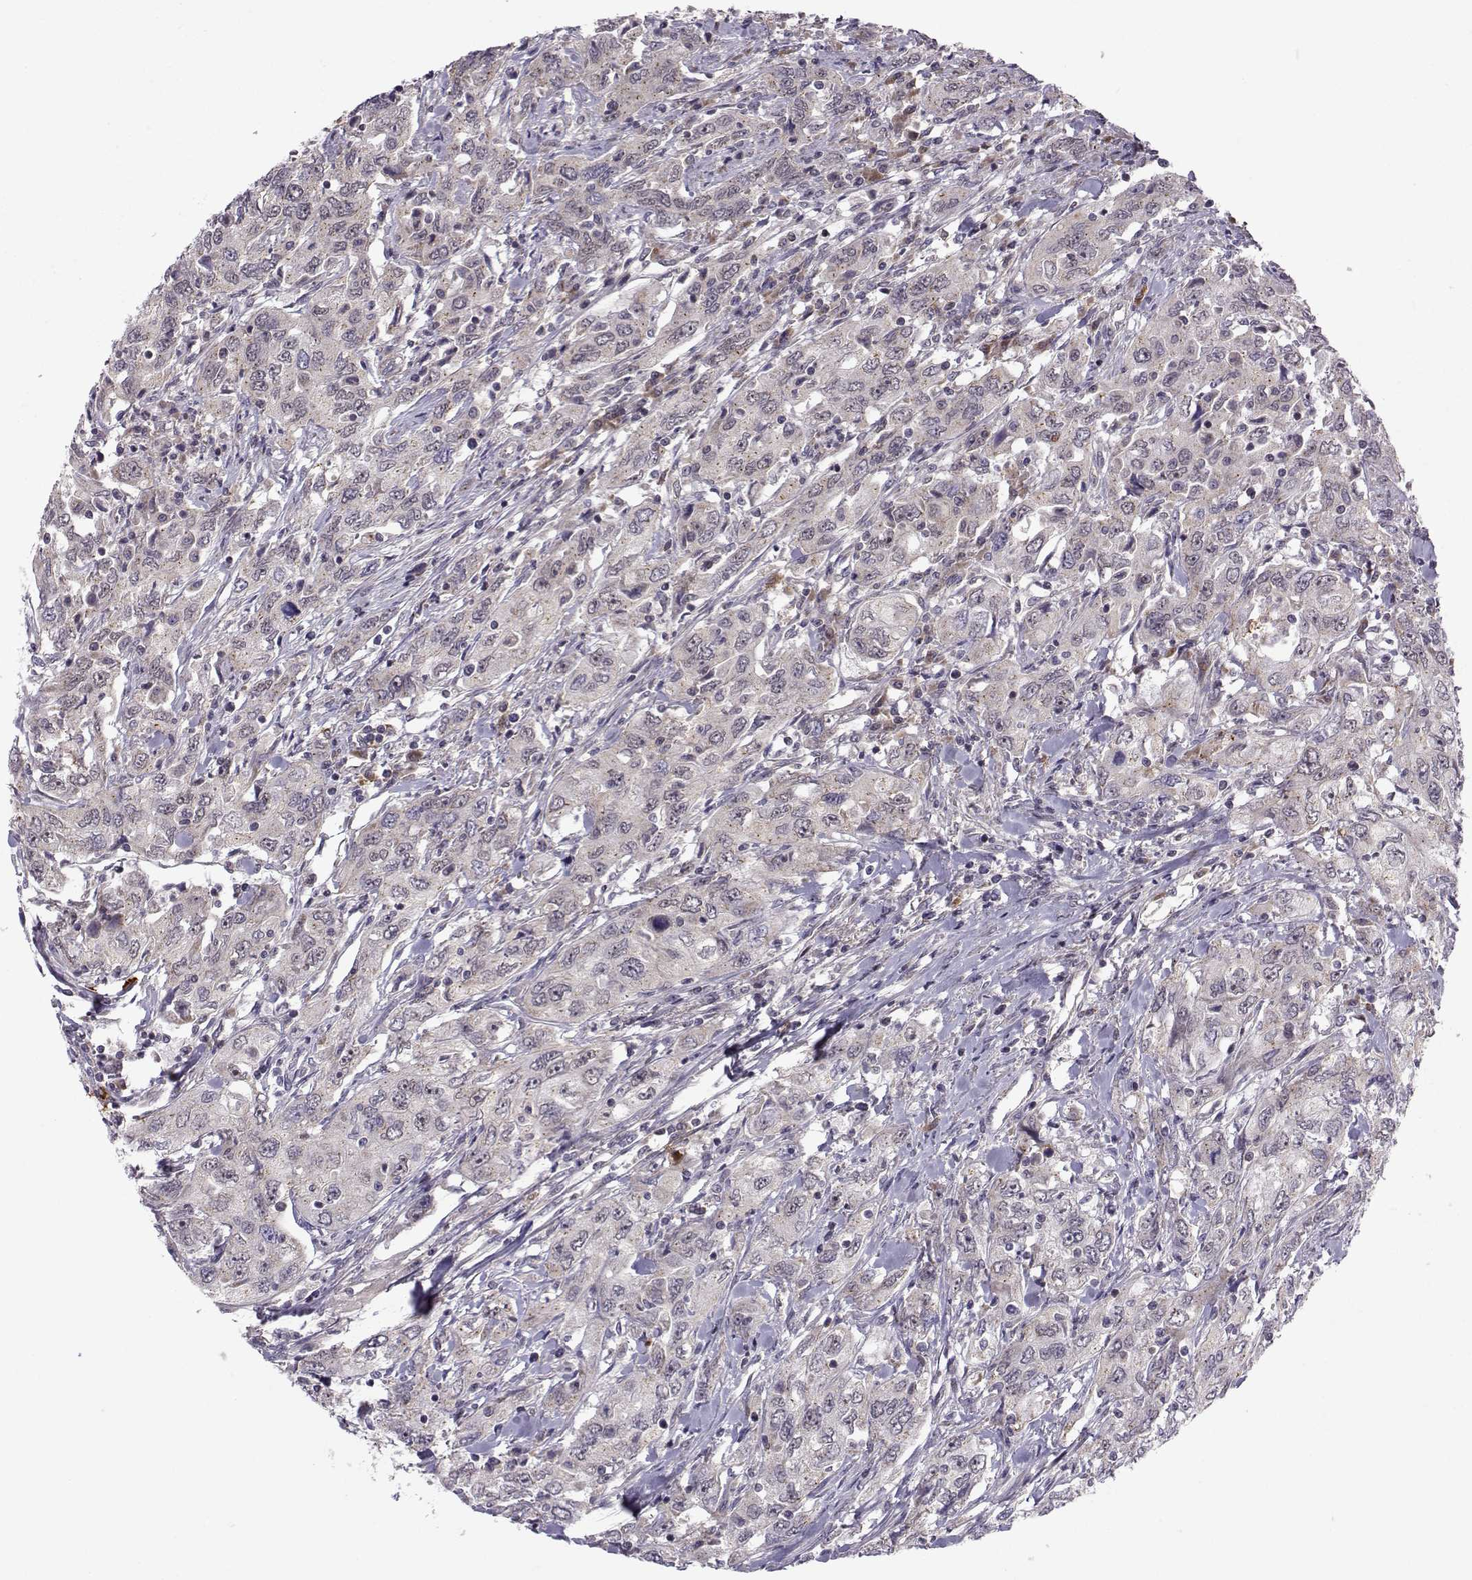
{"staining": {"intensity": "negative", "quantity": "none", "location": "none"}, "tissue": "urothelial cancer", "cell_type": "Tumor cells", "image_type": "cancer", "snomed": [{"axis": "morphology", "description": "Urothelial carcinoma, High grade"}, {"axis": "topography", "description": "Urinary bladder"}], "caption": "Immunohistochemistry micrograph of human urothelial cancer stained for a protein (brown), which demonstrates no positivity in tumor cells.", "gene": "NECAB3", "patient": {"sex": "male", "age": 76}}